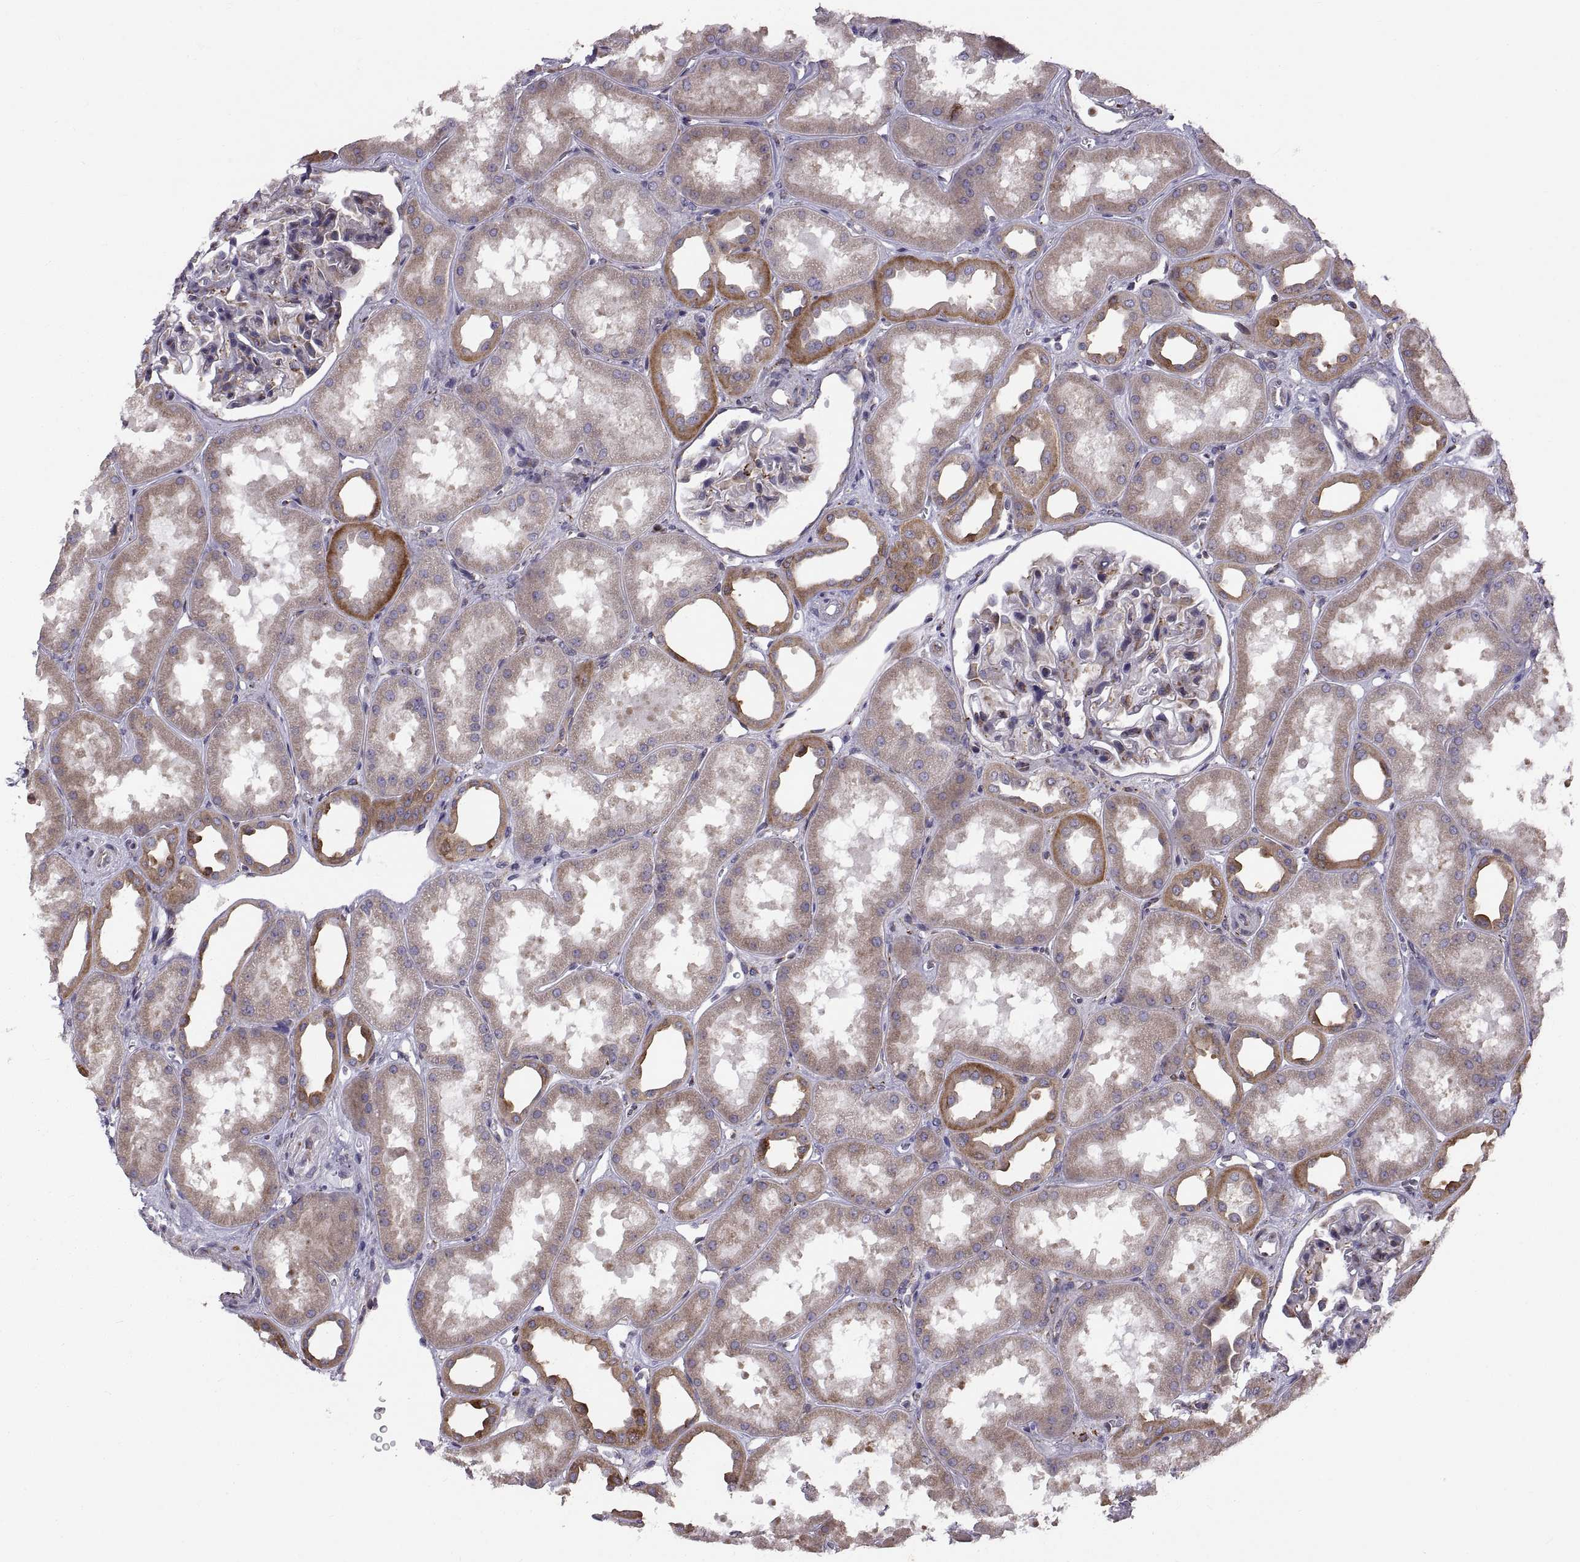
{"staining": {"intensity": "negative", "quantity": "none", "location": "none"}, "tissue": "kidney", "cell_type": "Cells in glomeruli", "image_type": "normal", "snomed": [{"axis": "morphology", "description": "Normal tissue, NOS"}, {"axis": "topography", "description": "Kidney"}], "caption": "IHC photomicrograph of benign human kidney stained for a protein (brown), which demonstrates no staining in cells in glomeruli.", "gene": "PLEKHB2", "patient": {"sex": "male", "age": 61}}